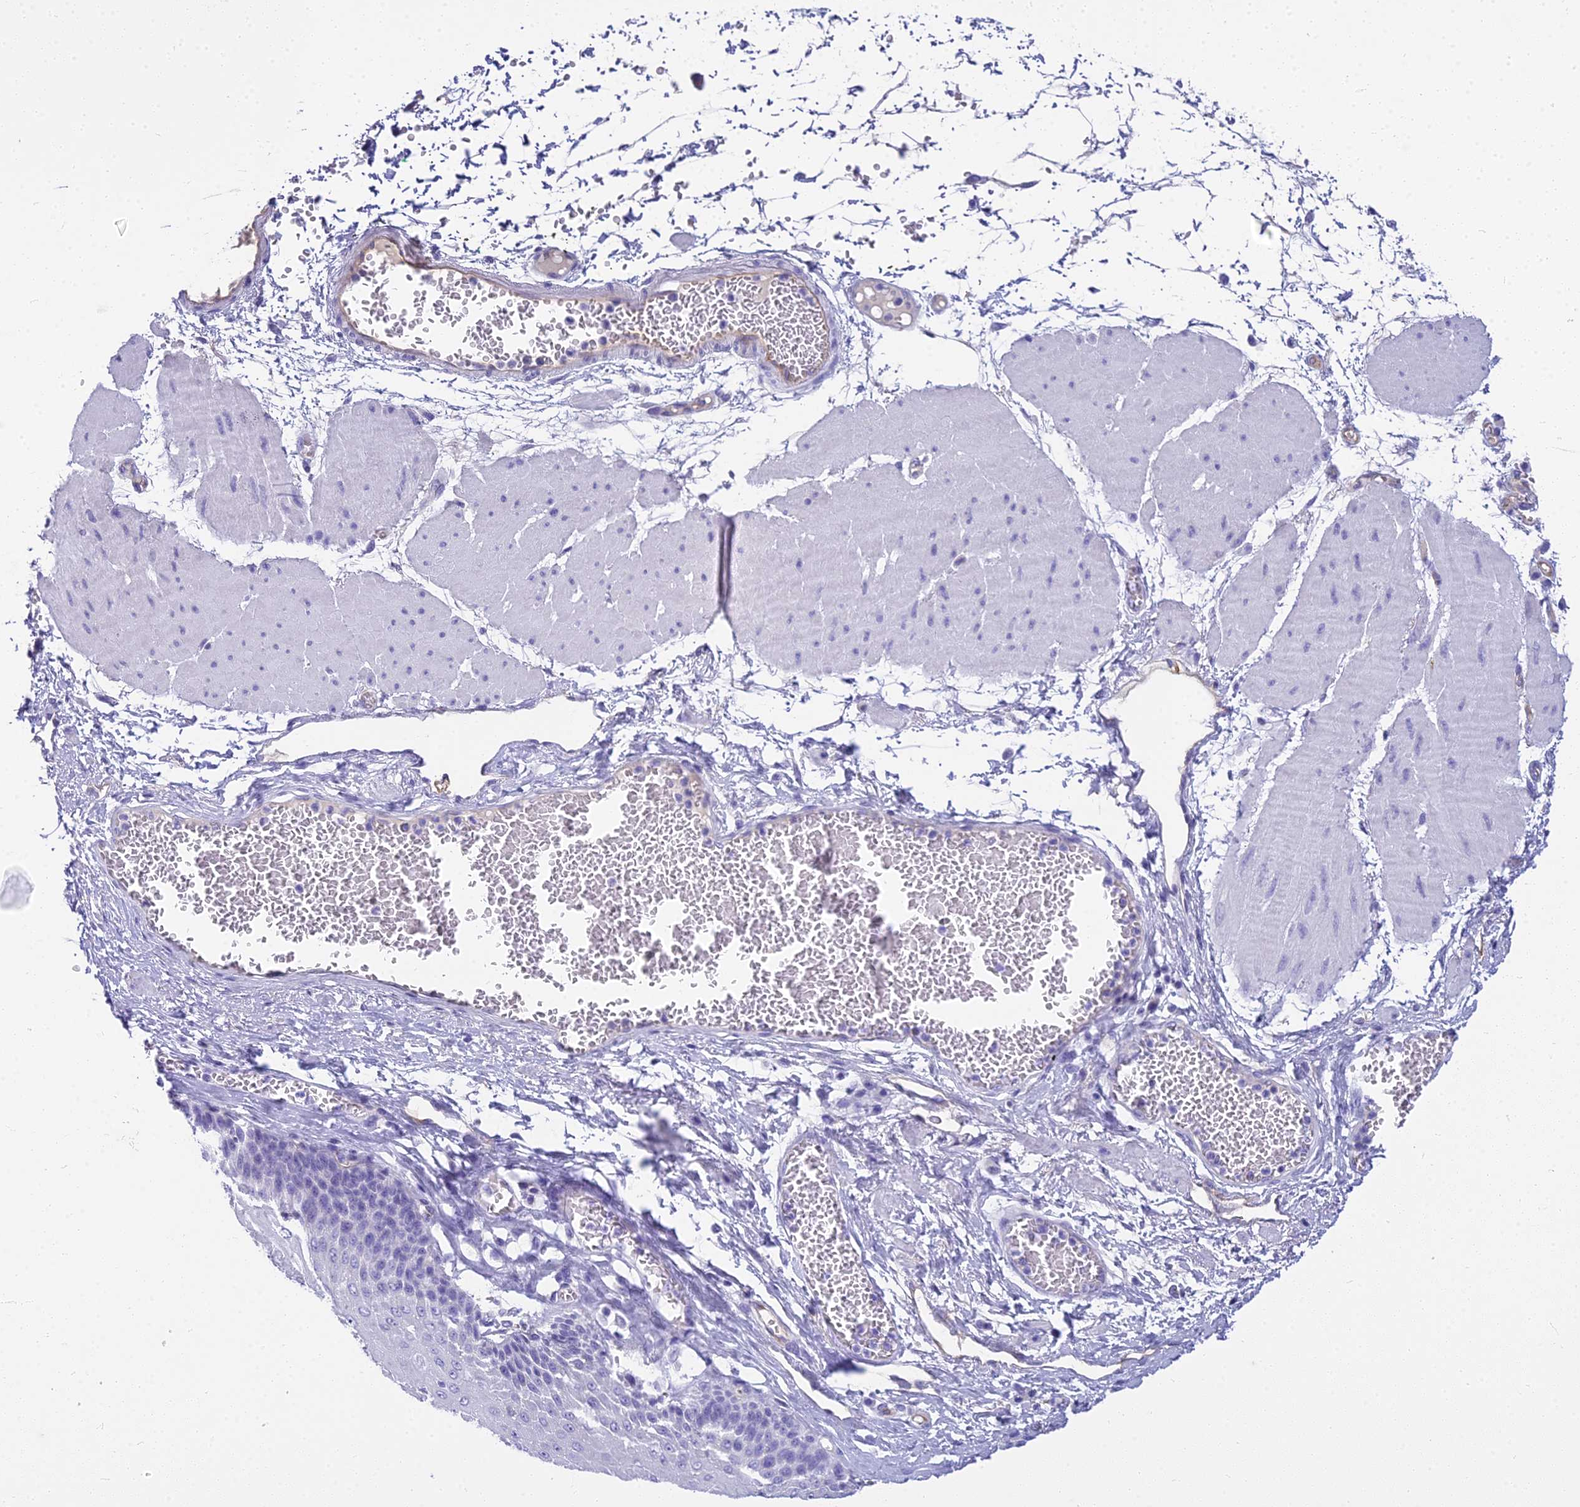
{"staining": {"intensity": "negative", "quantity": "none", "location": "none"}, "tissue": "esophagus", "cell_type": "Squamous epithelial cells", "image_type": "normal", "snomed": [{"axis": "morphology", "description": "Normal tissue, NOS"}, {"axis": "topography", "description": "Esophagus"}], "caption": "An immunohistochemistry (IHC) image of benign esophagus is shown. There is no staining in squamous epithelial cells of esophagus.", "gene": "NINJ1", "patient": {"sex": "male", "age": 60}}